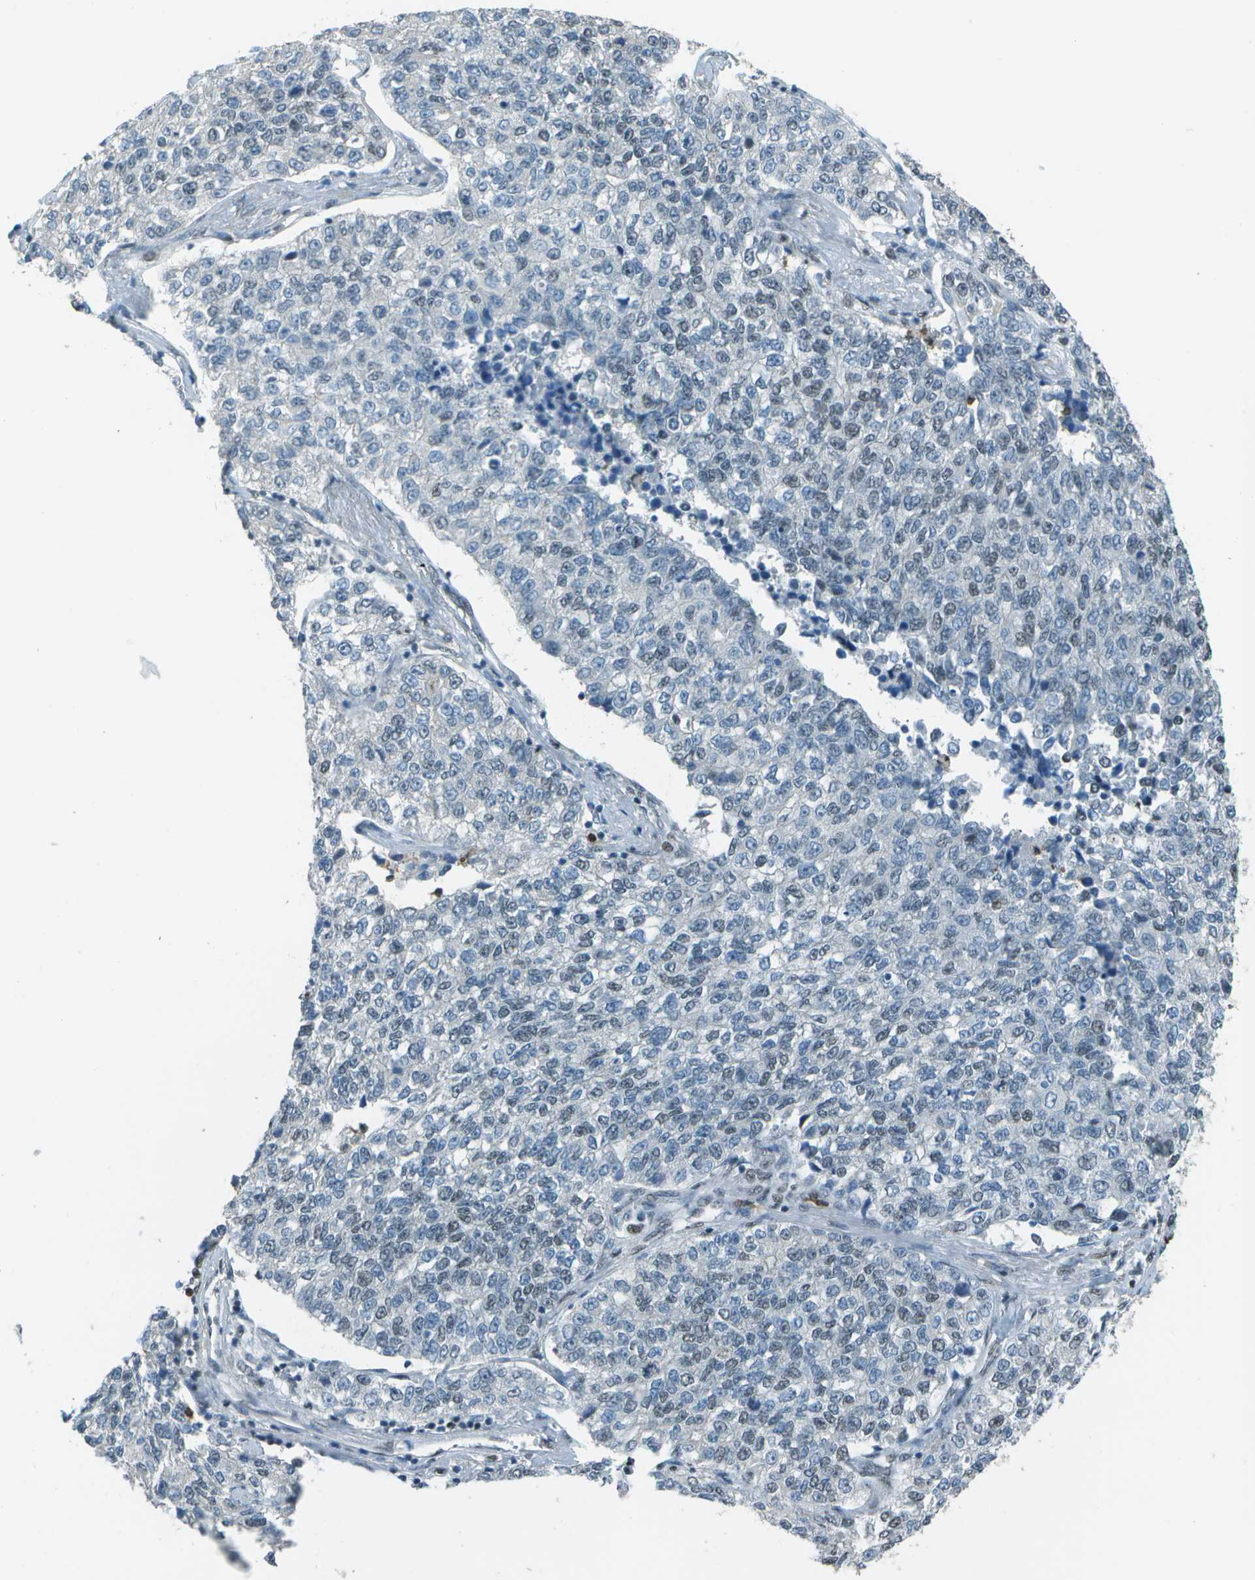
{"staining": {"intensity": "weak", "quantity": "<25%", "location": "nuclear"}, "tissue": "lung cancer", "cell_type": "Tumor cells", "image_type": "cancer", "snomed": [{"axis": "morphology", "description": "Adenocarcinoma, NOS"}, {"axis": "topography", "description": "Lung"}], "caption": "Histopathology image shows no significant protein positivity in tumor cells of lung cancer. The staining was performed using DAB to visualize the protein expression in brown, while the nuclei were stained in blue with hematoxylin (Magnification: 20x).", "gene": "DEPDC1", "patient": {"sex": "male", "age": 49}}